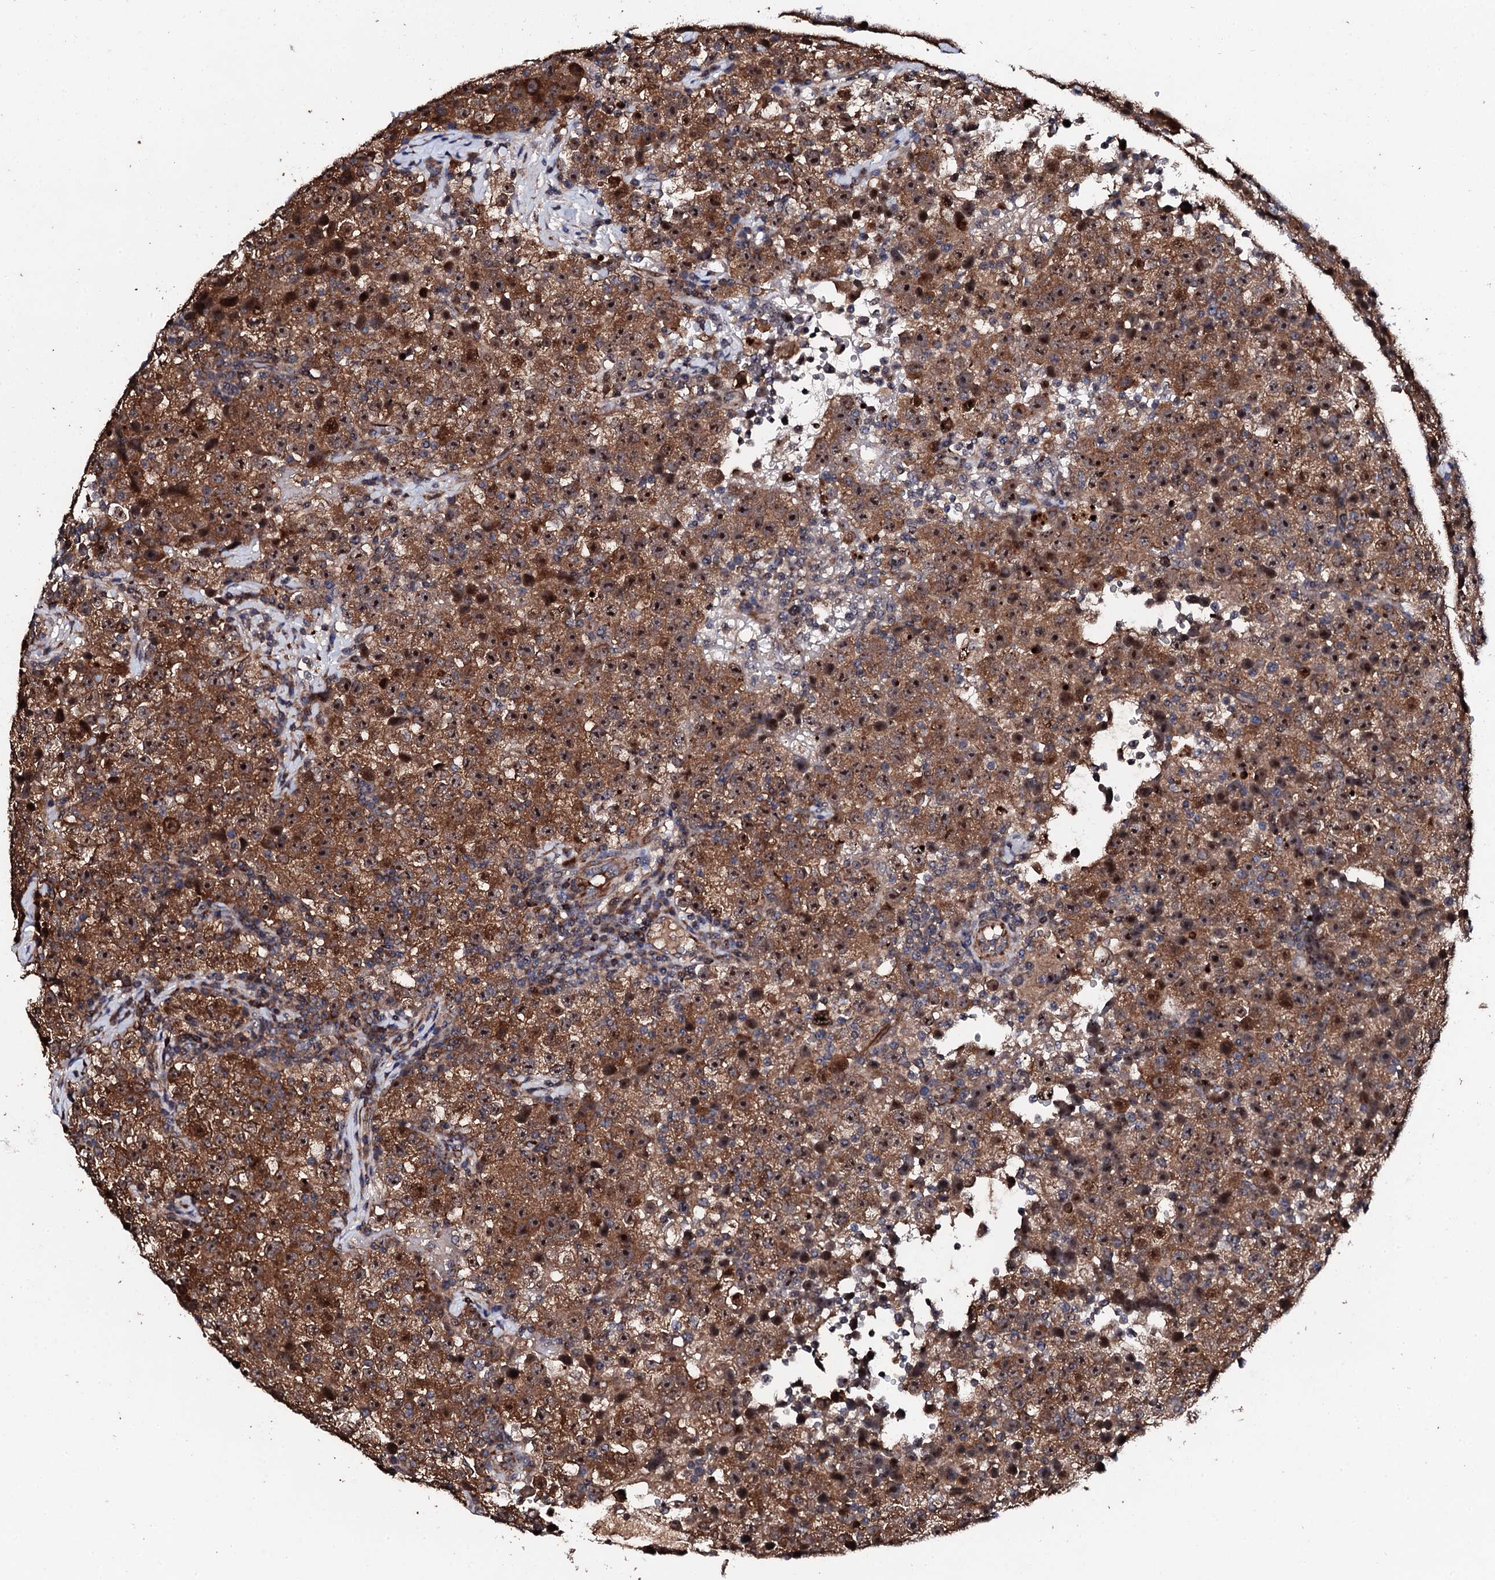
{"staining": {"intensity": "strong", "quantity": ">75%", "location": "cytoplasmic/membranous,nuclear"}, "tissue": "testis cancer", "cell_type": "Tumor cells", "image_type": "cancer", "snomed": [{"axis": "morphology", "description": "Seminoma, NOS"}, {"axis": "topography", "description": "Testis"}], "caption": "Strong cytoplasmic/membranous and nuclear protein positivity is appreciated in approximately >75% of tumor cells in testis seminoma. (Stains: DAB in brown, nuclei in blue, Microscopy: brightfield microscopy at high magnification).", "gene": "GTPBP4", "patient": {"sex": "male", "age": 22}}